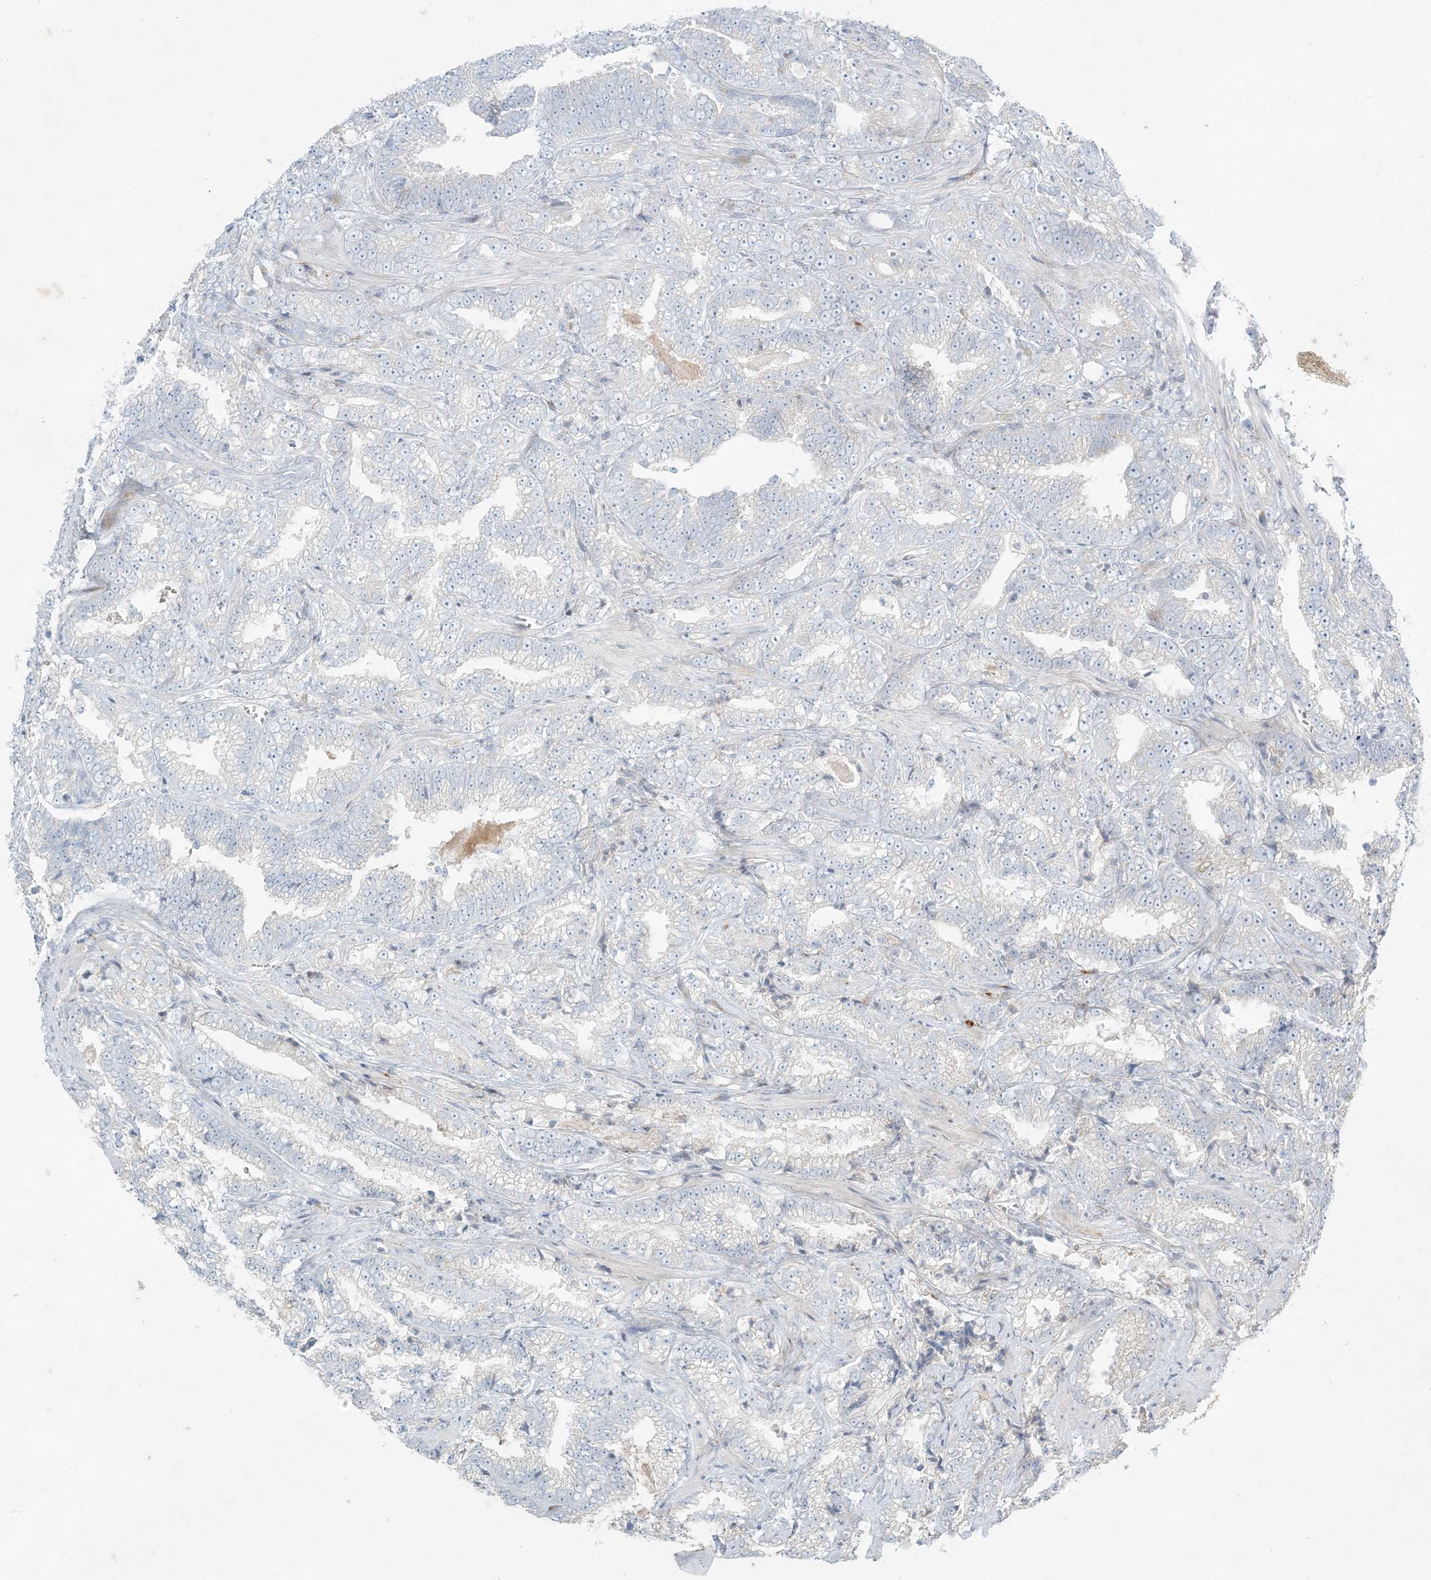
{"staining": {"intensity": "weak", "quantity": "<25%", "location": "cytoplasmic/membranous"}, "tissue": "prostate cancer", "cell_type": "Tumor cells", "image_type": "cancer", "snomed": [{"axis": "morphology", "description": "Adenocarcinoma, High grade"}, {"axis": "topography", "description": "Prostate and seminal vesicle, NOS"}], "caption": "High power microscopy histopathology image of an IHC micrograph of prostate cancer, revealing no significant positivity in tumor cells.", "gene": "ZNF385D", "patient": {"sex": "male", "age": 67}}